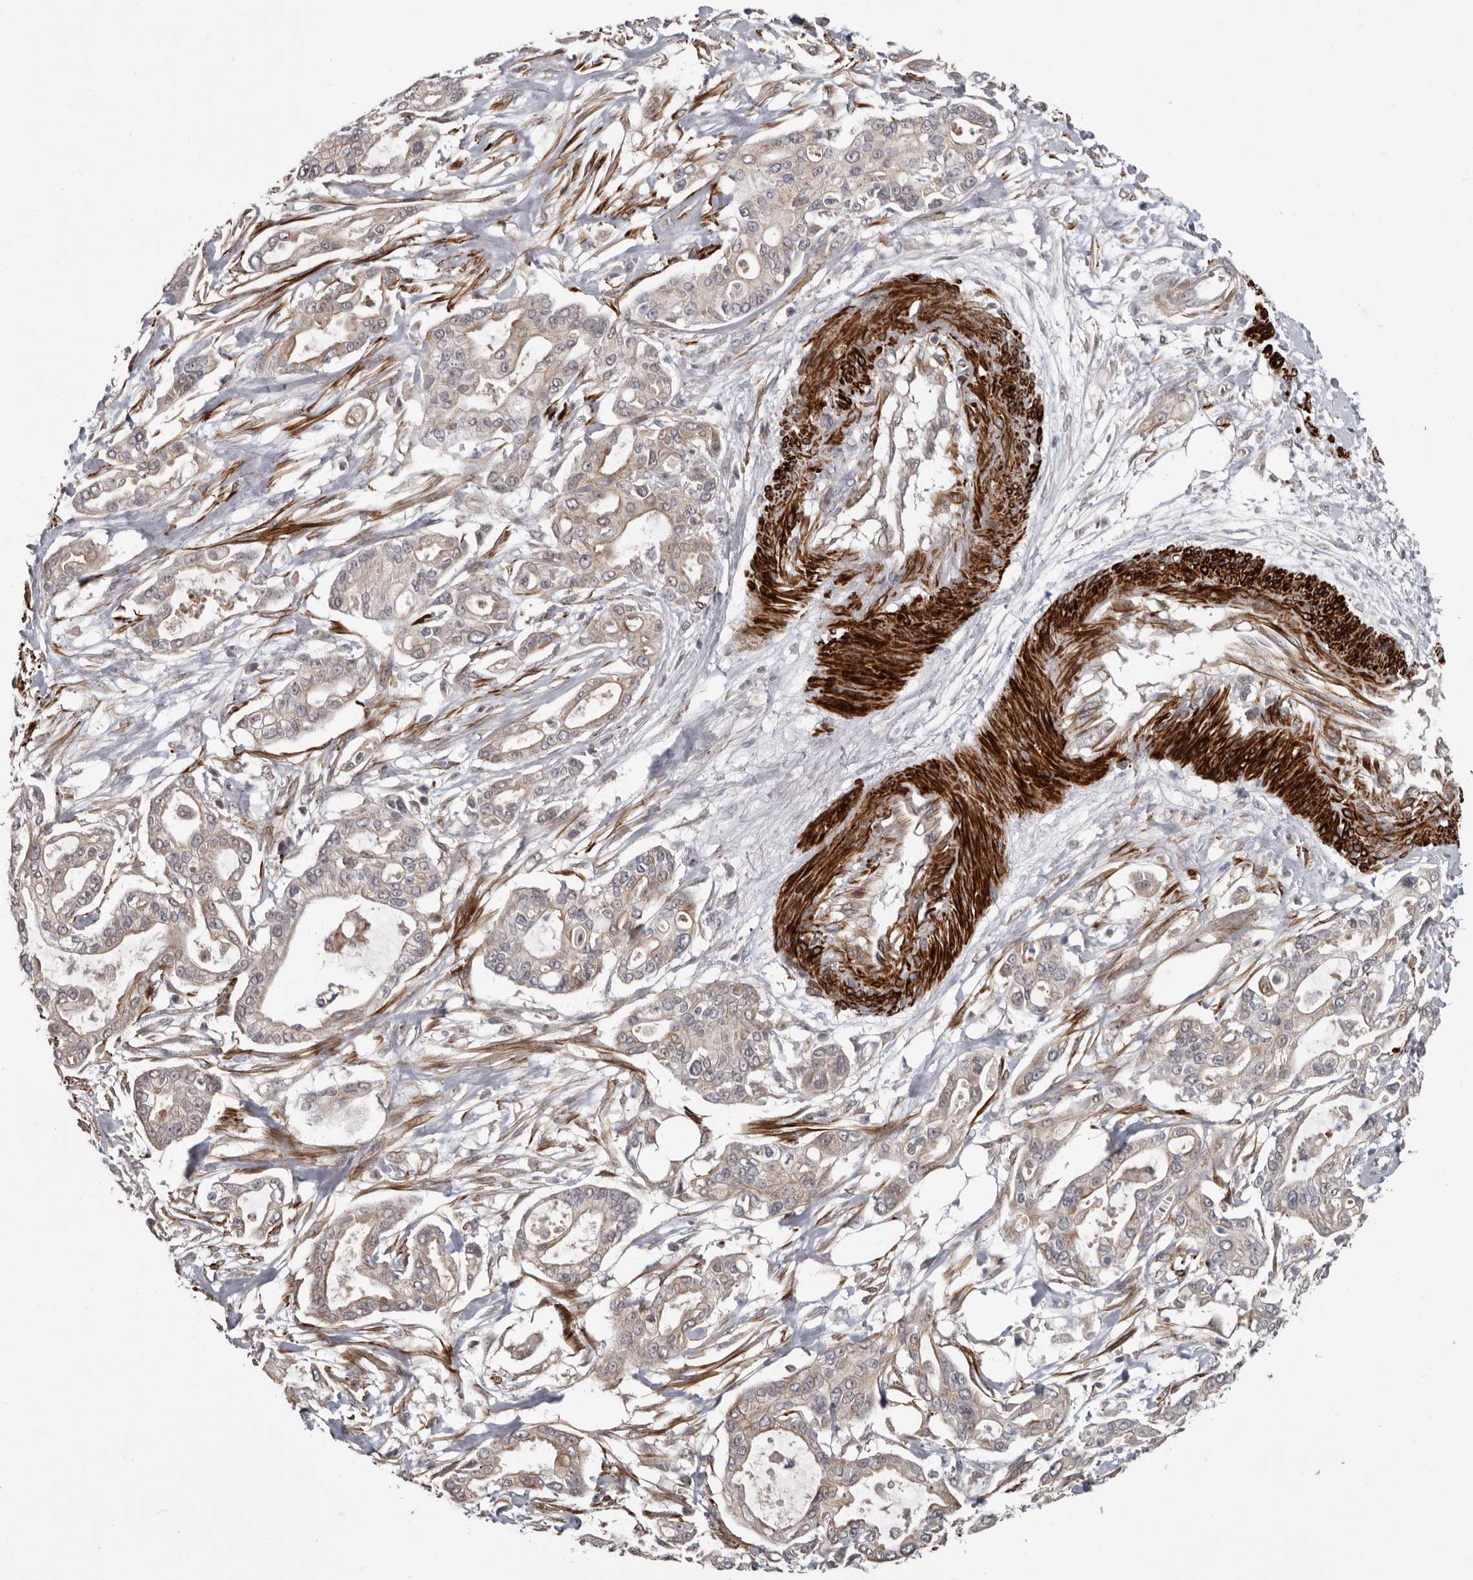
{"staining": {"intensity": "weak", "quantity": "25%-75%", "location": "cytoplasmic/membranous"}, "tissue": "pancreatic cancer", "cell_type": "Tumor cells", "image_type": "cancer", "snomed": [{"axis": "morphology", "description": "Adenocarcinoma, NOS"}, {"axis": "topography", "description": "Pancreas"}], "caption": "The immunohistochemical stain highlights weak cytoplasmic/membranous positivity in tumor cells of pancreatic adenocarcinoma tissue.", "gene": "FGFR4", "patient": {"sex": "male", "age": 68}}